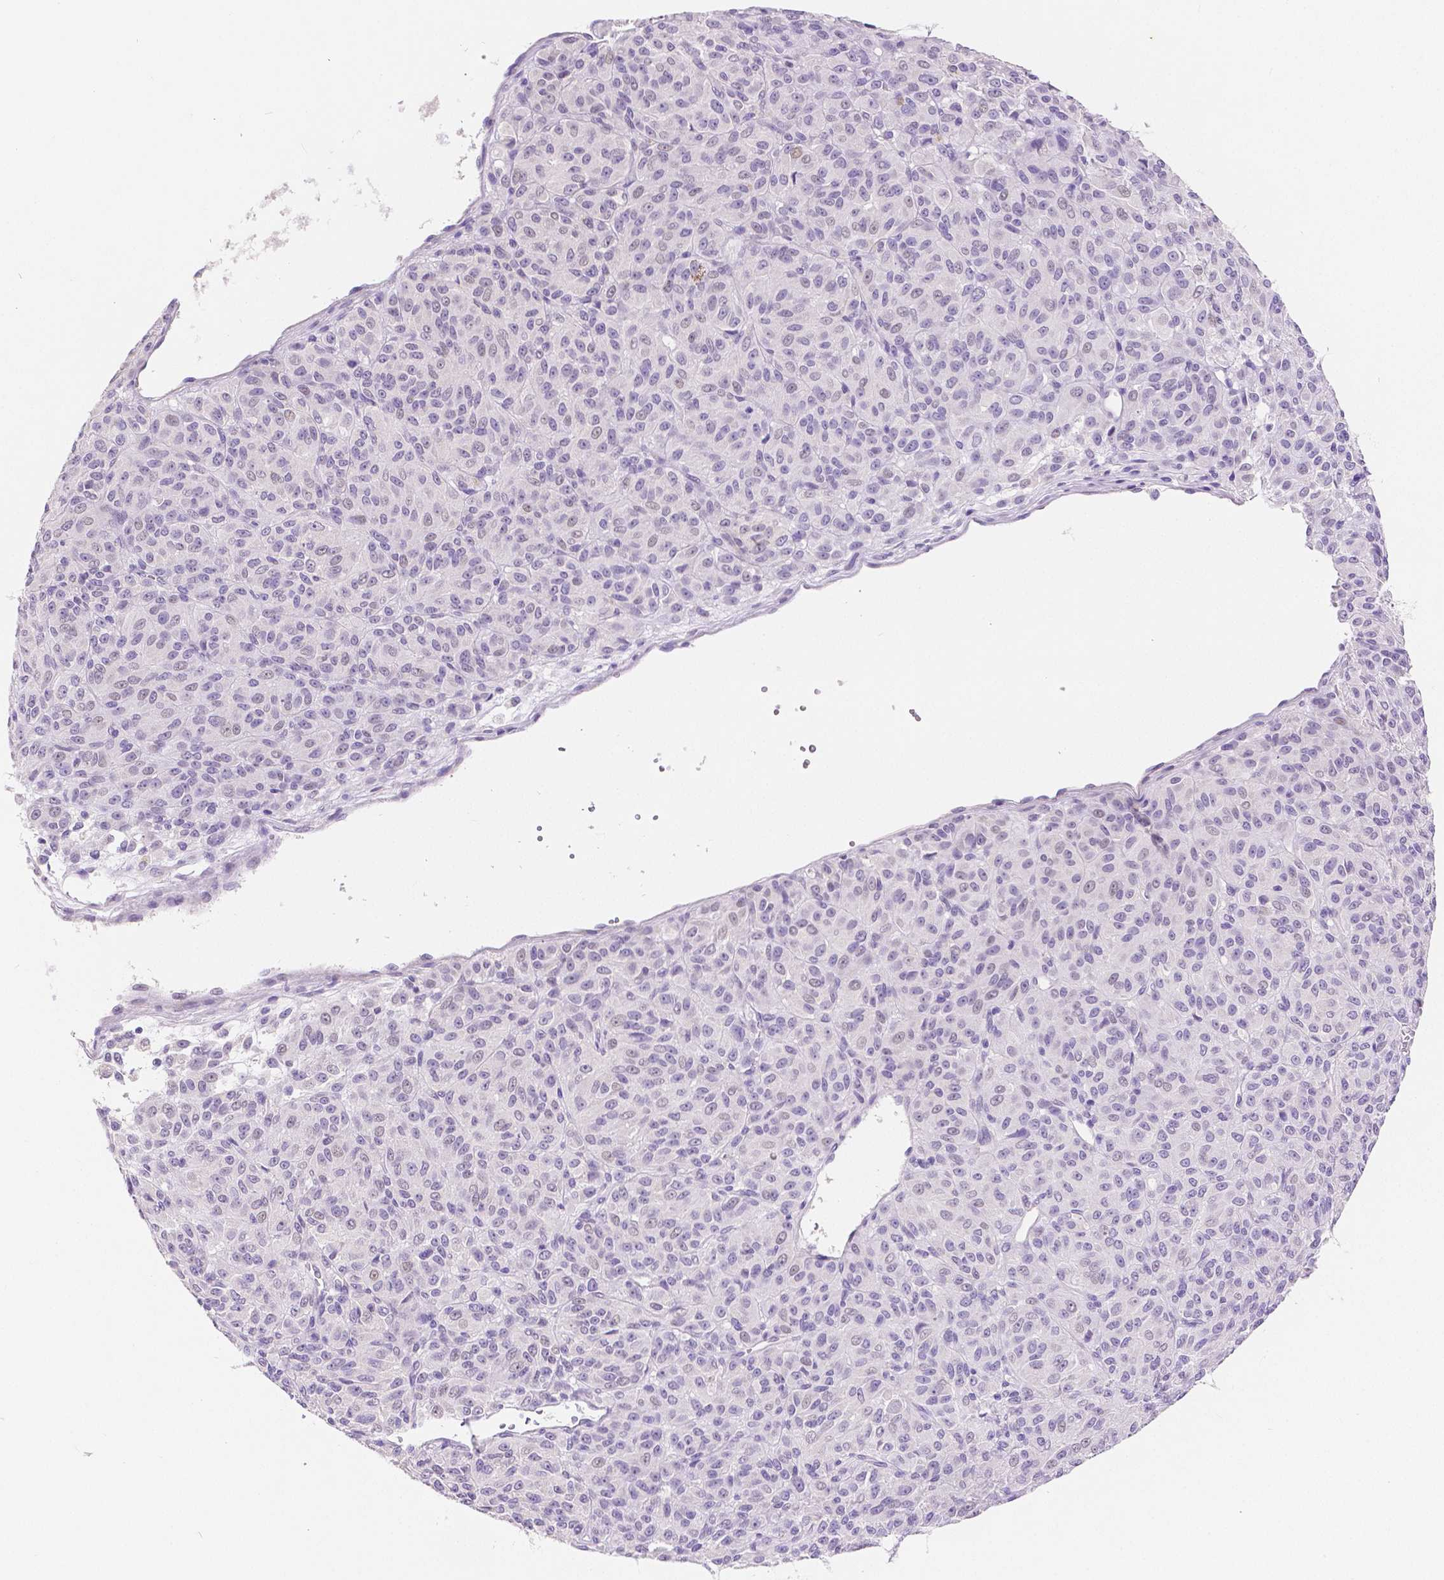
{"staining": {"intensity": "negative", "quantity": "none", "location": "none"}, "tissue": "melanoma", "cell_type": "Tumor cells", "image_type": "cancer", "snomed": [{"axis": "morphology", "description": "Malignant melanoma, Metastatic site"}, {"axis": "topography", "description": "Brain"}], "caption": "Micrograph shows no protein expression in tumor cells of malignant melanoma (metastatic site) tissue.", "gene": "HNF1B", "patient": {"sex": "female", "age": 56}}